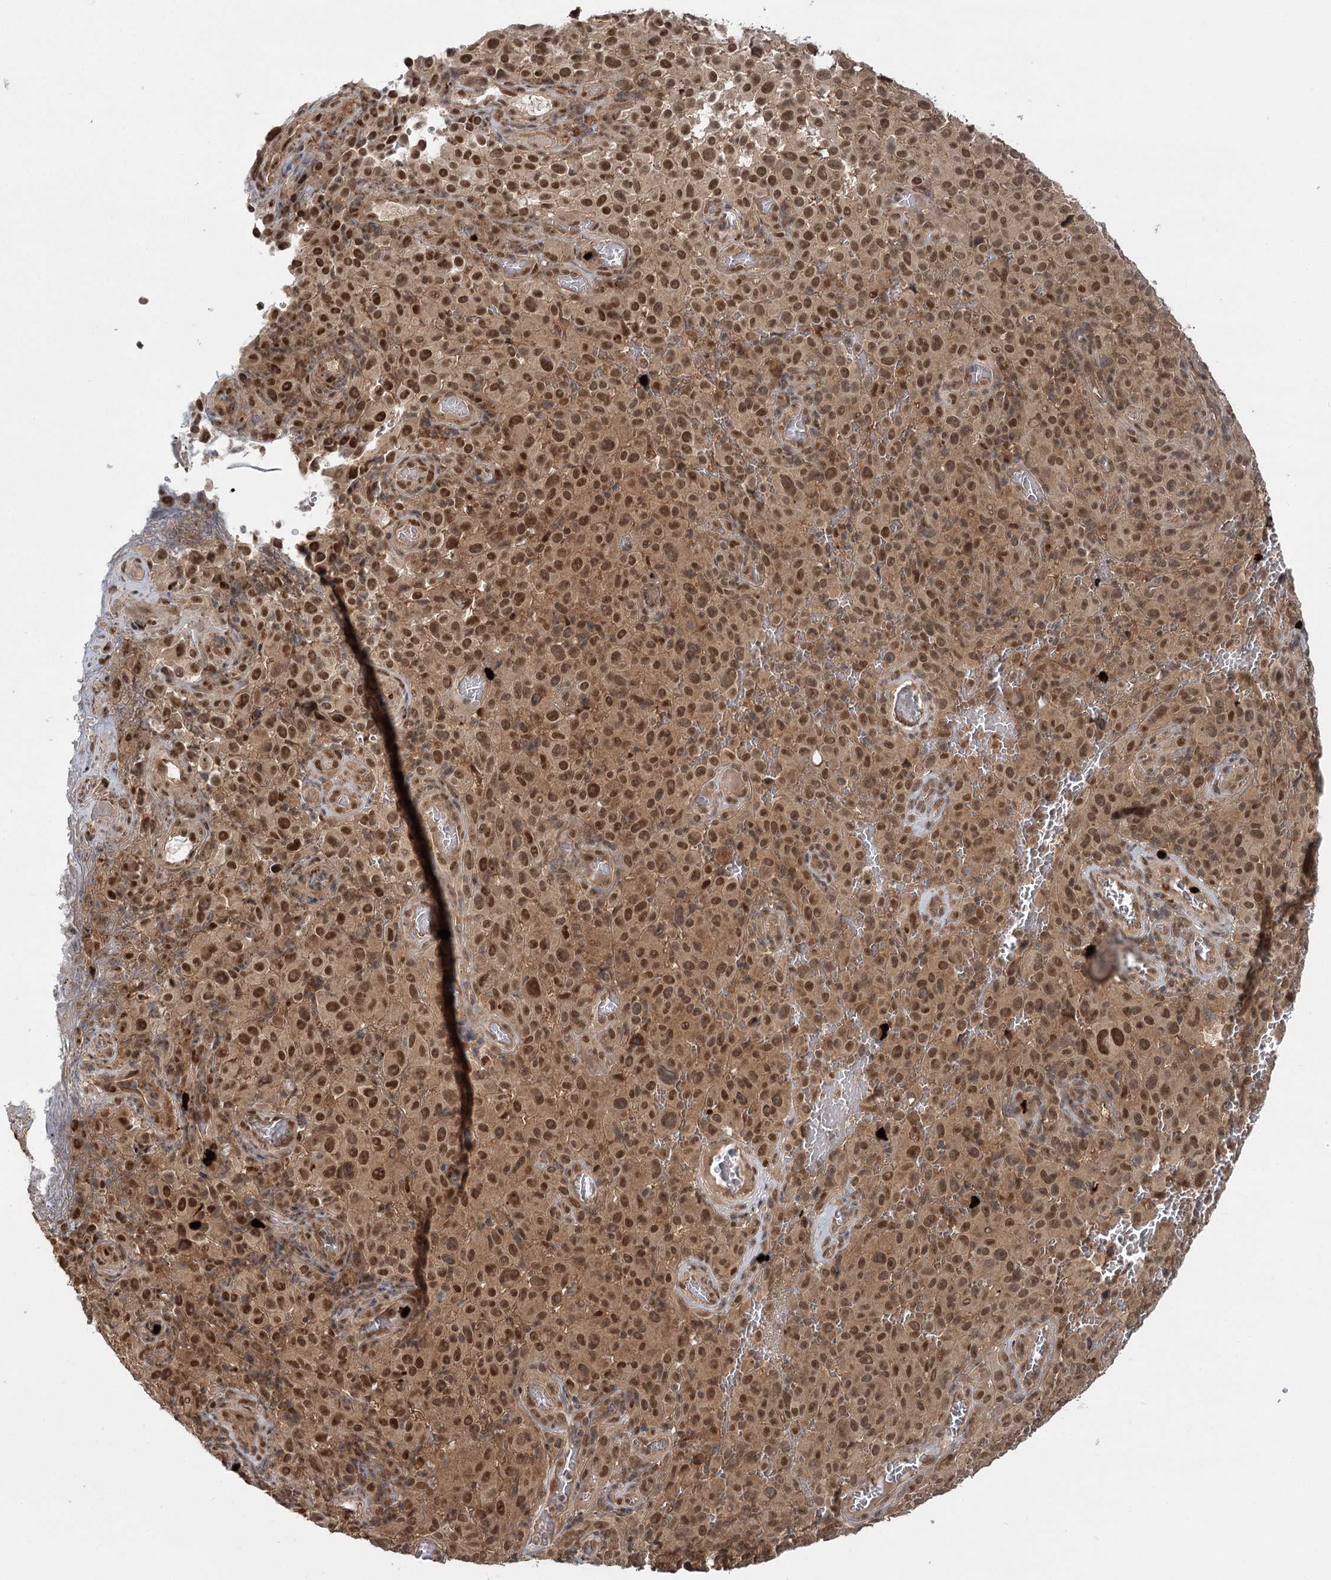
{"staining": {"intensity": "moderate", "quantity": ">75%", "location": "cytoplasmic/membranous,nuclear"}, "tissue": "melanoma", "cell_type": "Tumor cells", "image_type": "cancer", "snomed": [{"axis": "morphology", "description": "Malignant melanoma, NOS"}, {"axis": "topography", "description": "Skin"}], "caption": "Moderate cytoplasmic/membranous and nuclear protein staining is appreciated in about >75% of tumor cells in malignant melanoma. The staining was performed using DAB, with brown indicating positive protein expression. Nuclei are stained blue with hematoxylin.", "gene": "N6AMT1", "patient": {"sex": "female", "age": 82}}